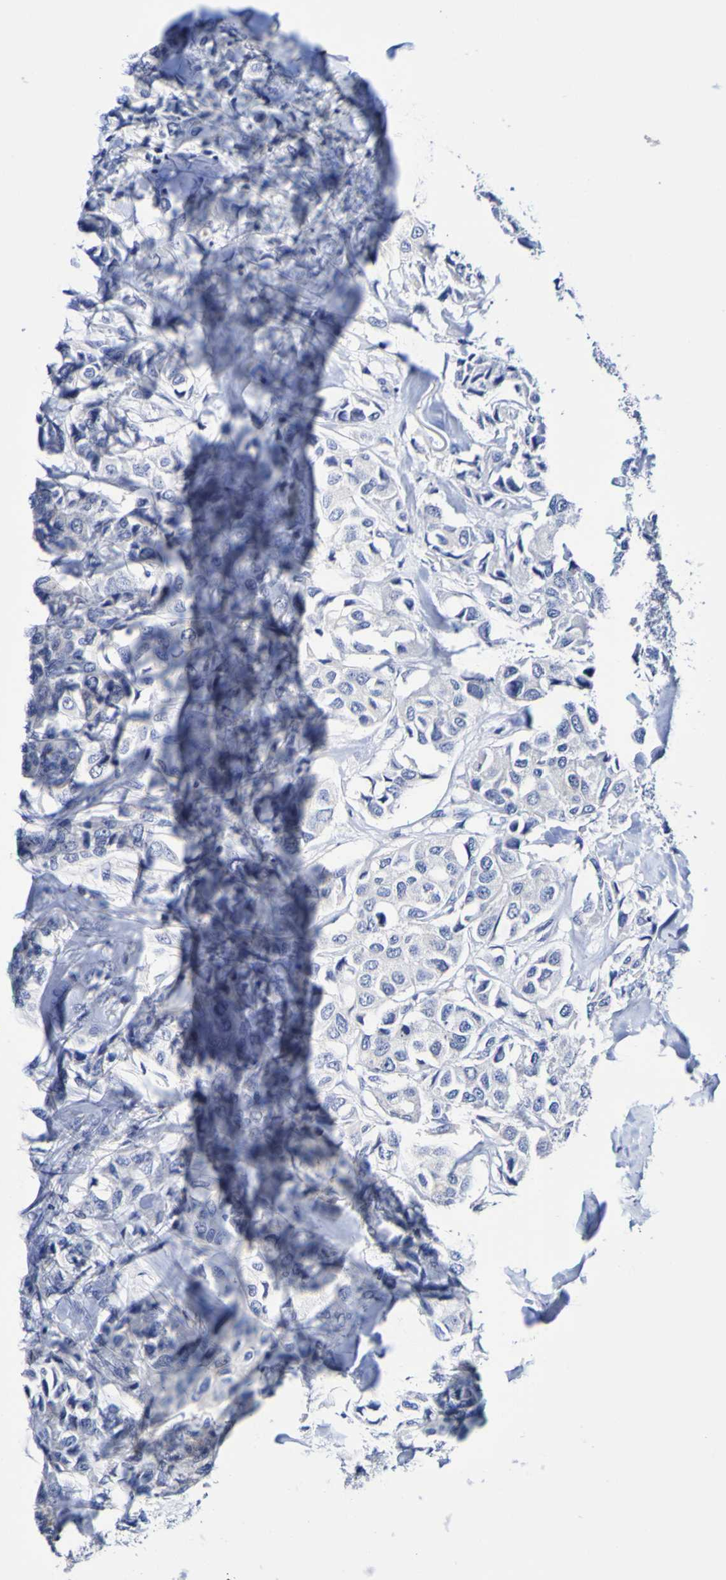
{"staining": {"intensity": "negative", "quantity": "none", "location": "none"}, "tissue": "breast cancer", "cell_type": "Tumor cells", "image_type": "cancer", "snomed": [{"axis": "morphology", "description": "Duct carcinoma"}, {"axis": "topography", "description": "Breast"}], "caption": "Tumor cells show no significant expression in breast cancer.", "gene": "ACVR1C", "patient": {"sex": "female", "age": 80}}